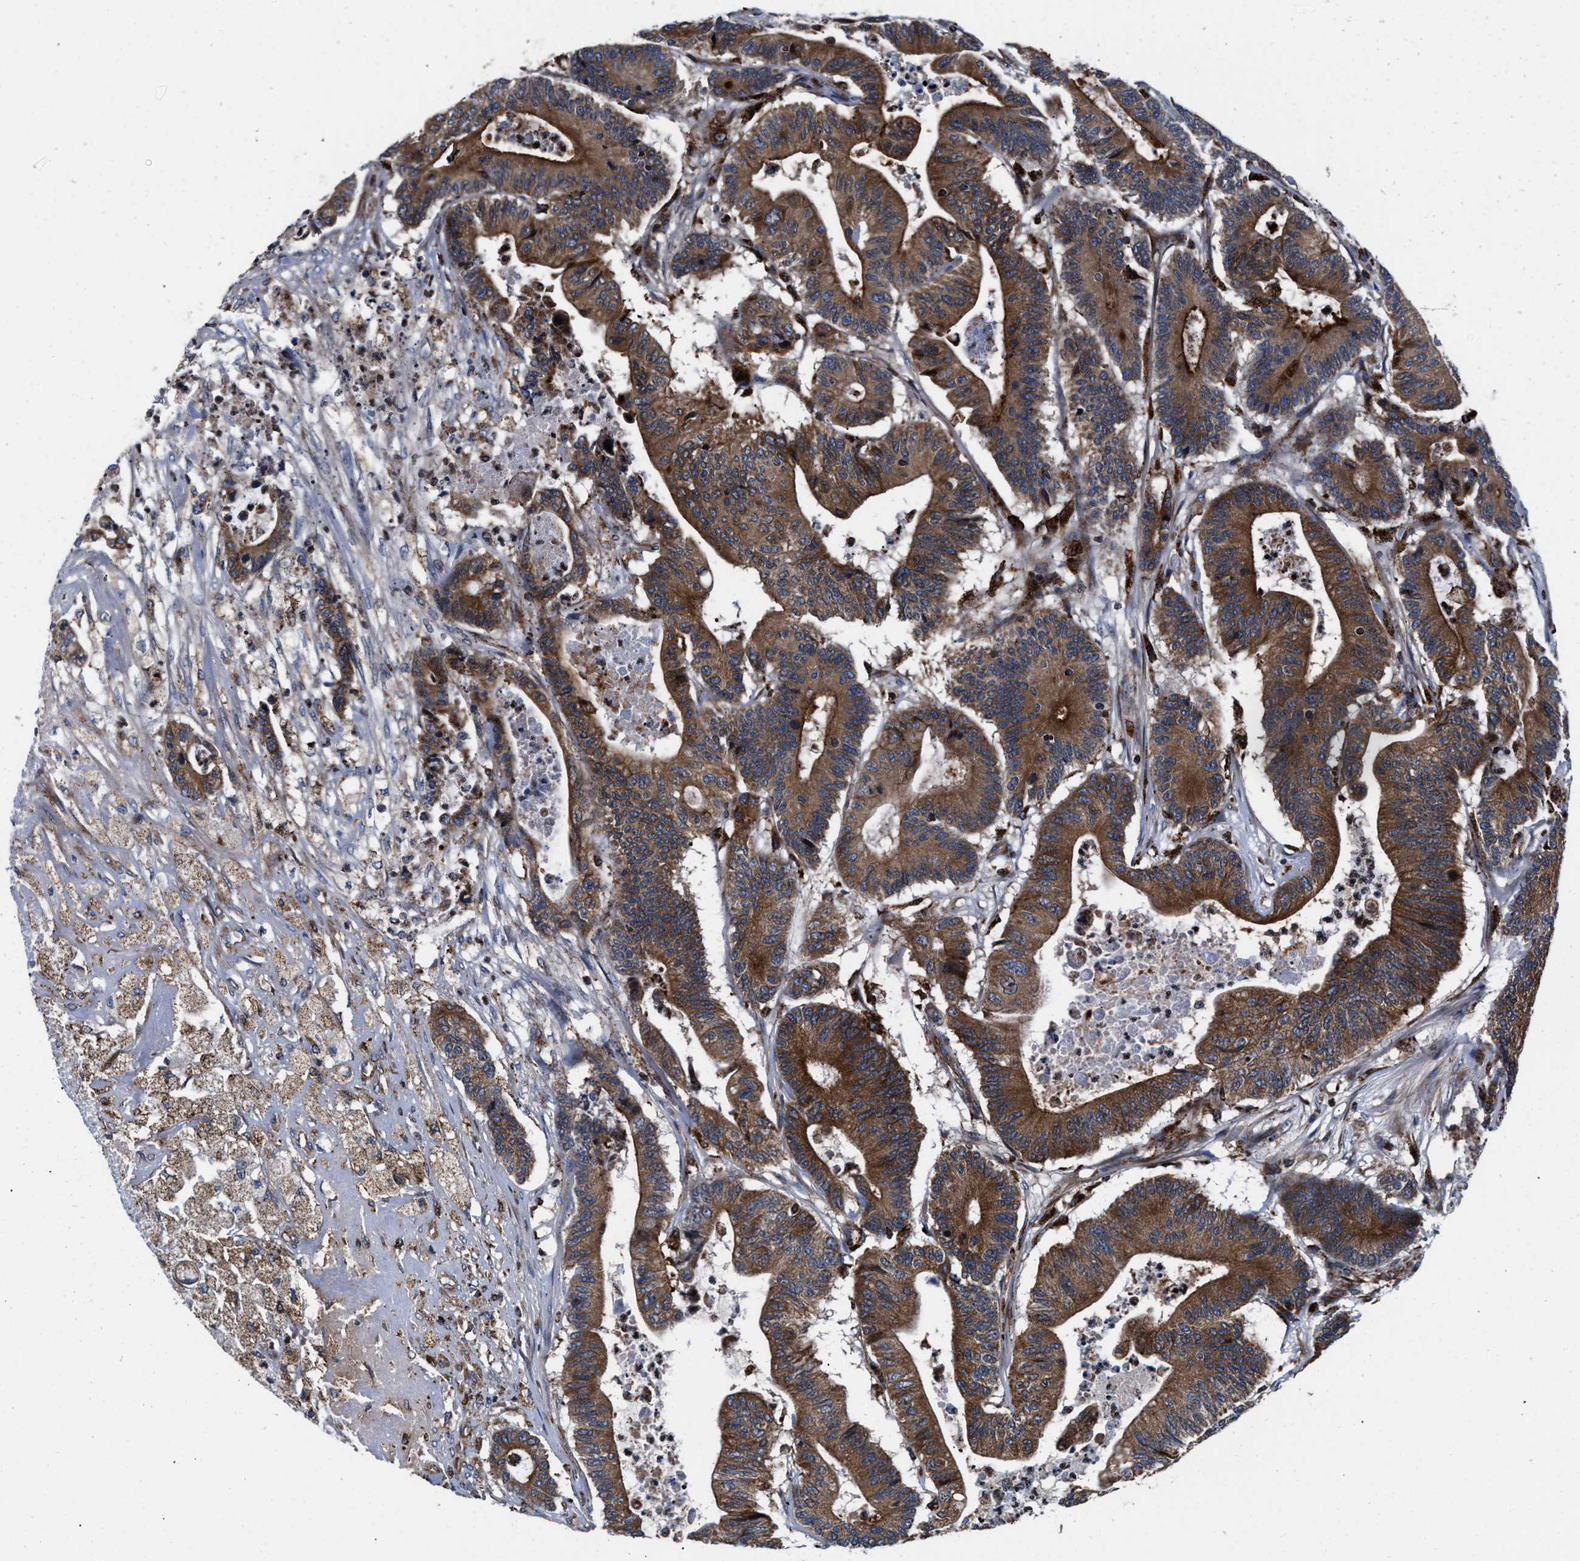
{"staining": {"intensity": "strong", "quantity": ">75%", "location": "cytoplasmic/membranous"}, "tissue": "colorectal cancer", "cell_type": "Tumor cells", "image_type": "cancer", "snomed": [{"axis": "morphology", "description": "Adenocarcinoma, NOS"}, {"axis": "topography", "description": "Colon"}], "caption": "Immunohistochemistry (IHC) micrograph of neoplastic tissue: human colorectal adenocarcinoma stained using immunohistochemistry reveals high levels of strong protein expression localized specifically in the cytoplasmic/membranous of tumor cells, appearing as a cytoplasmic/membranous brown color.", "gene": "PRR15L", "patient": {"sex": "female", "age": 84}}